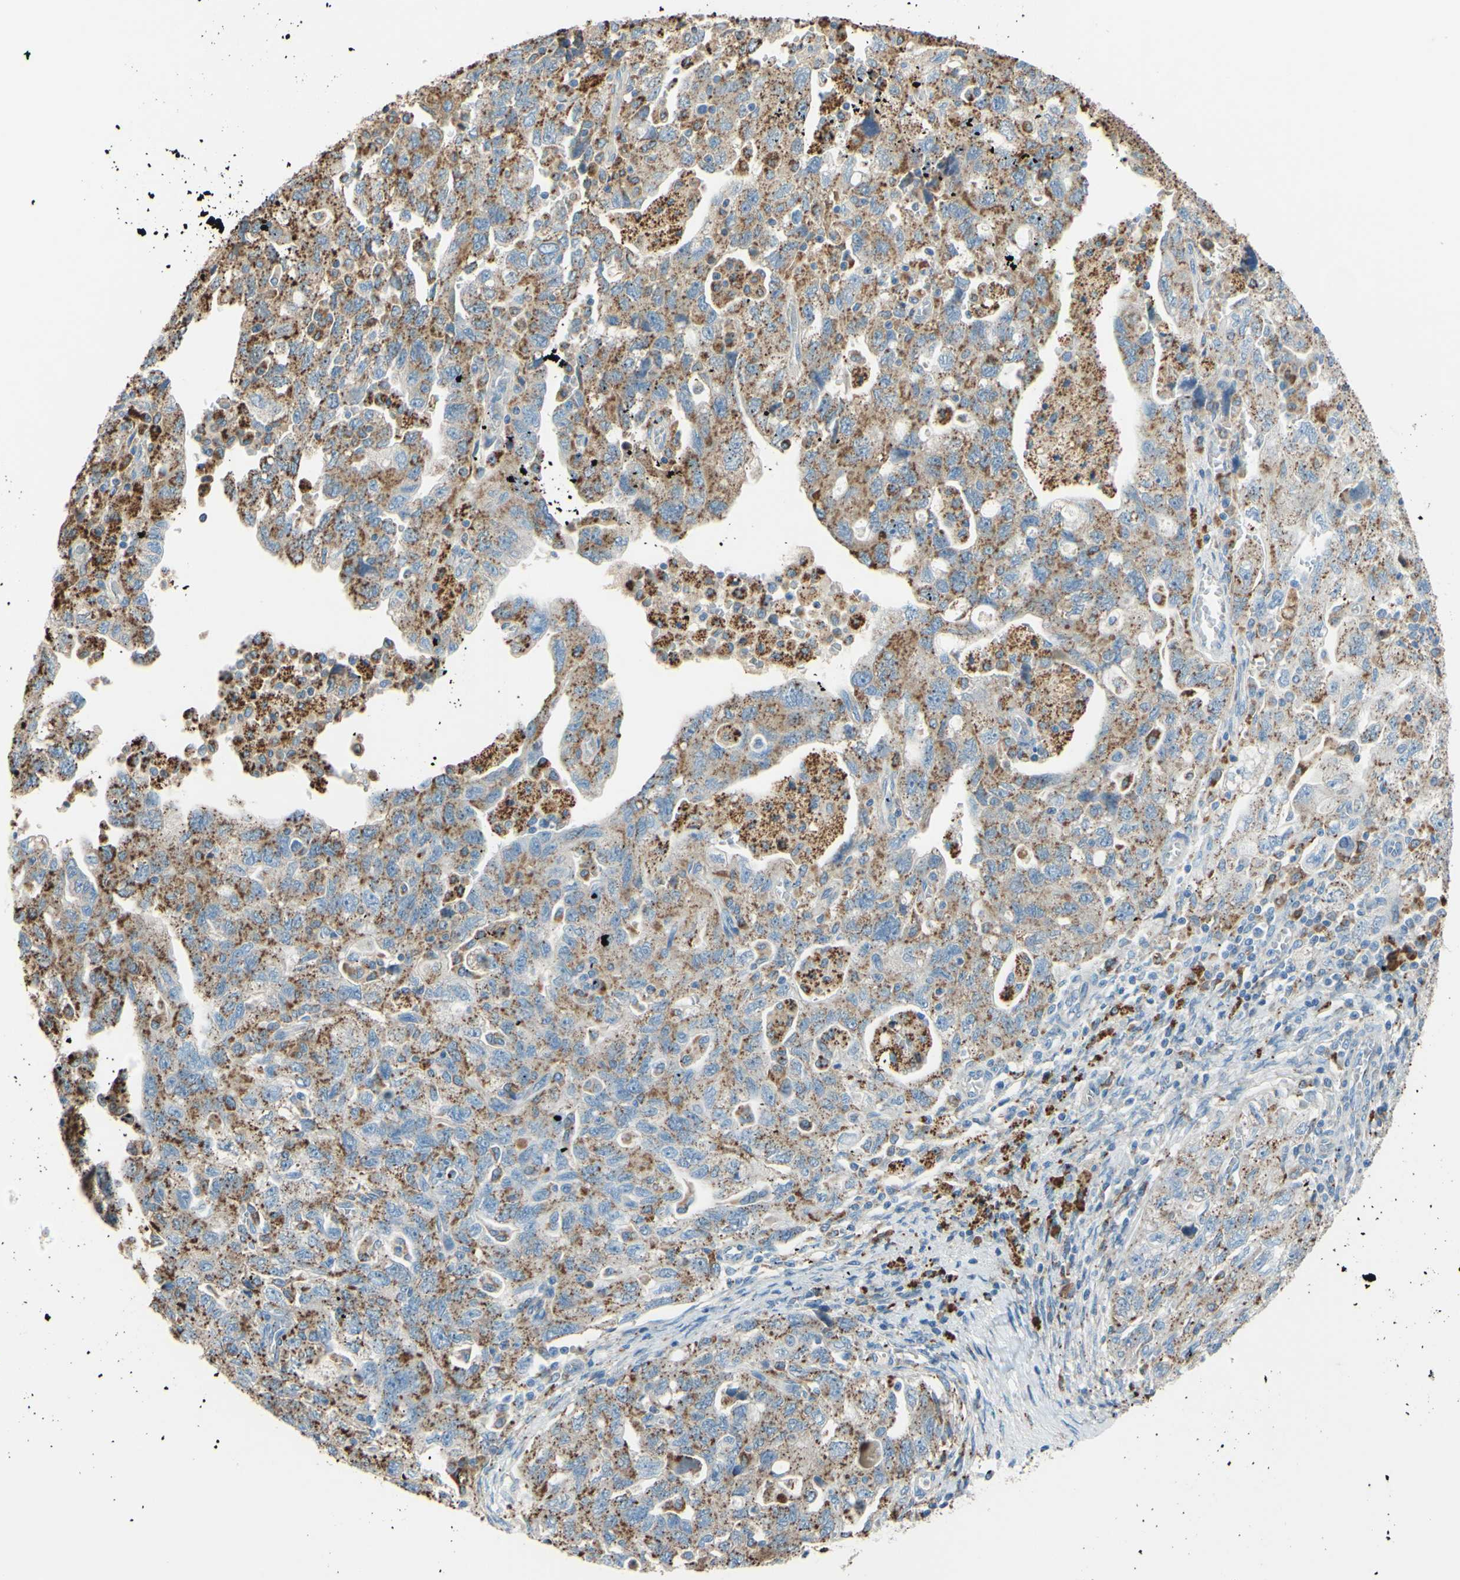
{"staining": {"intensity": "moderate", "quantity": ">75%", "location": "cytoplasmic/membranous"}, "tissue": "ovarian cancer", "cell_type": "Tumor cells", "image_type": "cancer", "snomed": [{"axis": "morphology", "description": "Carcinoma, NOS"}, {"axis": "morphology", "description": "Cystadenocarcinoma, serous, NOS"}, {"axis": "topography", "description": "Ovary"}], "caption": "This photomicrograph displays immunohistochemistry (IHC) staining of human carcinoma (ovarian), with medium moderate cytoplasmic/membranous positivity in approximately >75% of tumor cells.", "gene": "CTSD", "patient": {"sex": "female", "age": 69}}